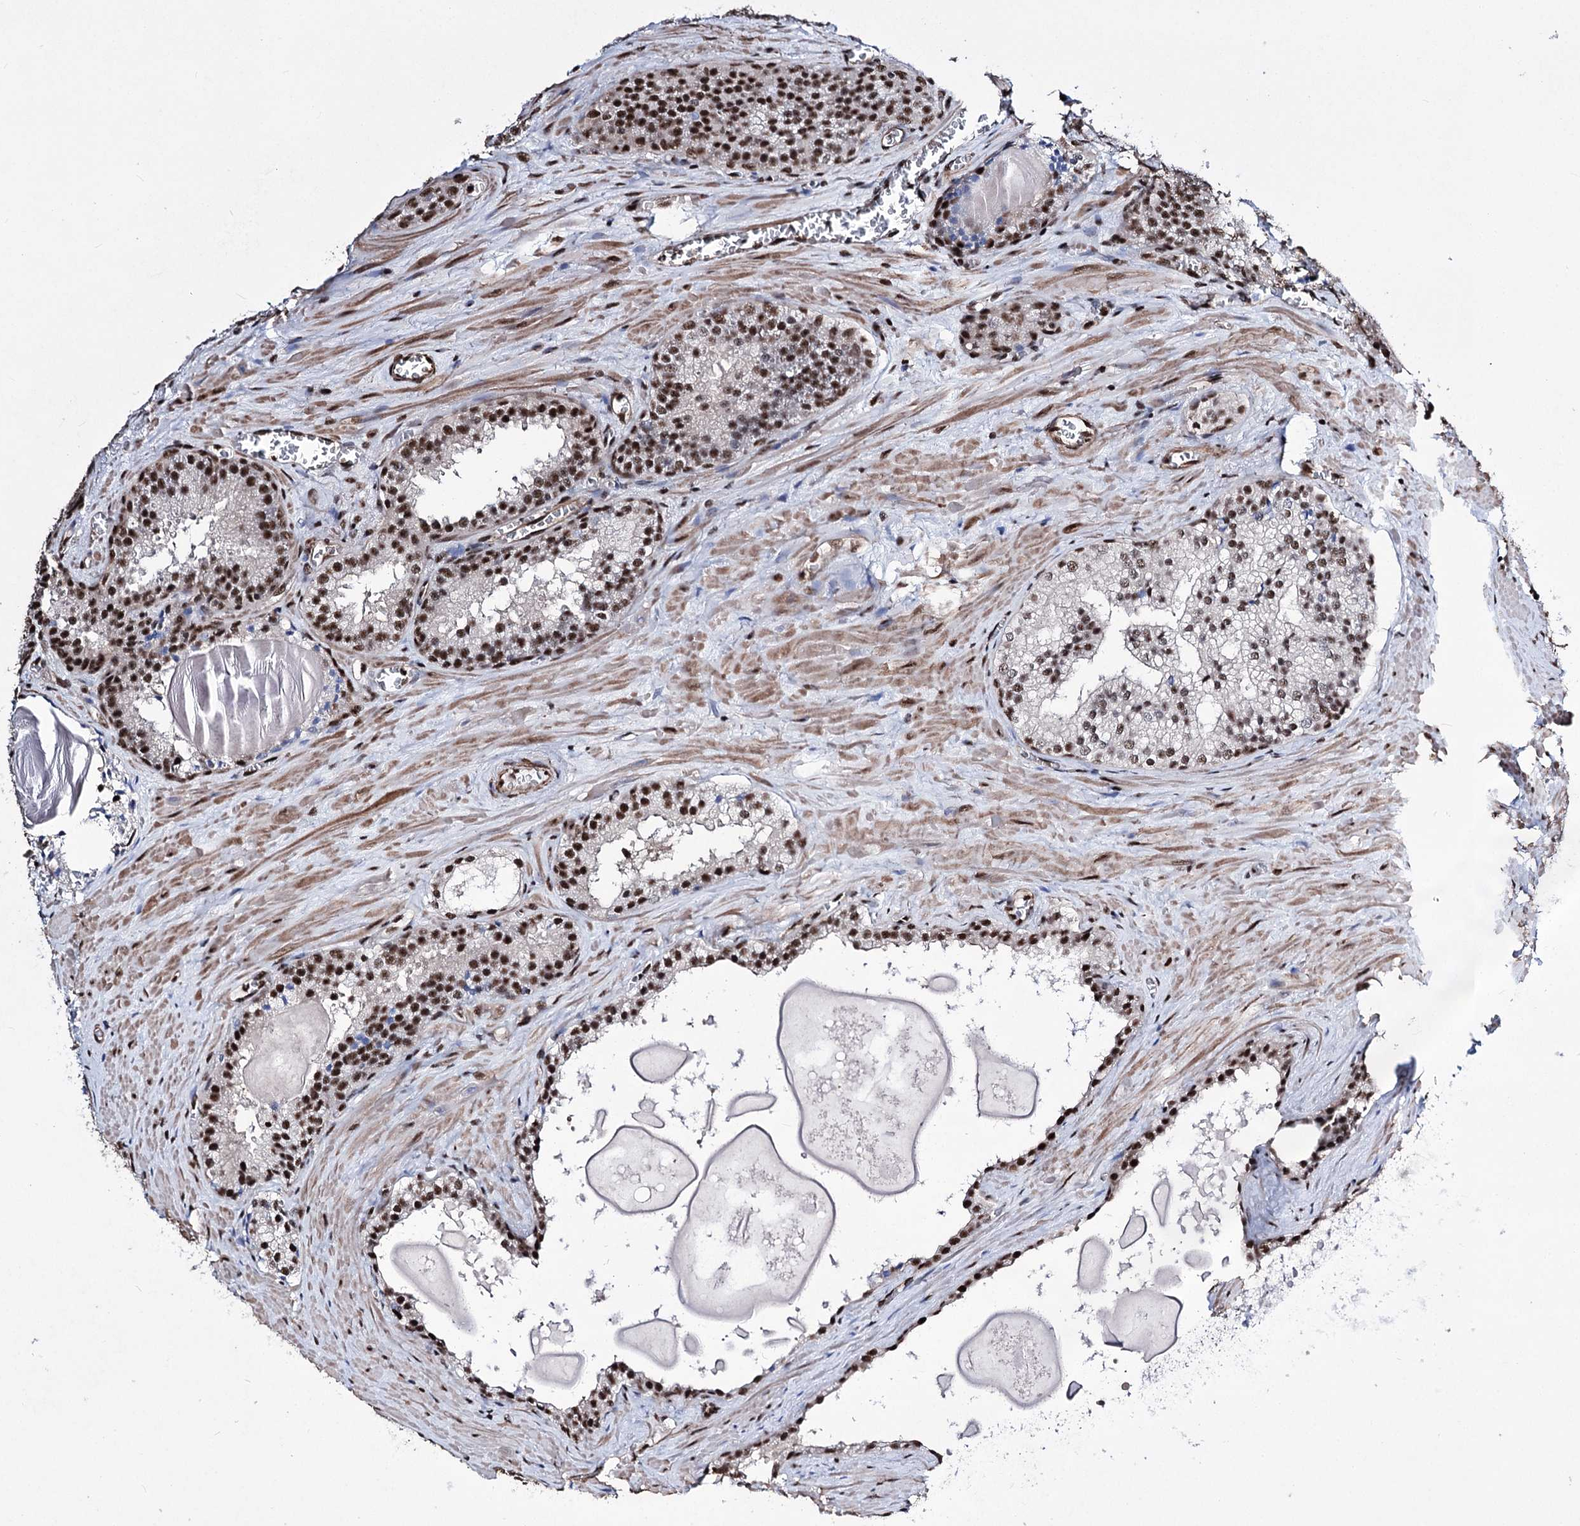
{"staining": {"intensity": "moderate", "quantity": ">75%", "location": "nuclear"}, "tissue": "prostate cancer", "cell_type": "Tumor cells", "image_type": "cancer", "snomed": [{"axis": "morphology", "description": "Adenocarcinoma, High grade"}, {"axis": "topography", "description": "Prostate"}], "caption": "This histopathology image reveals immunohistochemistry (IHC) staining of prostate cancer (high-grade adenocarcinoma), with medium moderate nuclear staining in about >75% of tumor cells.", "gene": "CHMP7", "patient": {"sex": "male", "age": 66}}